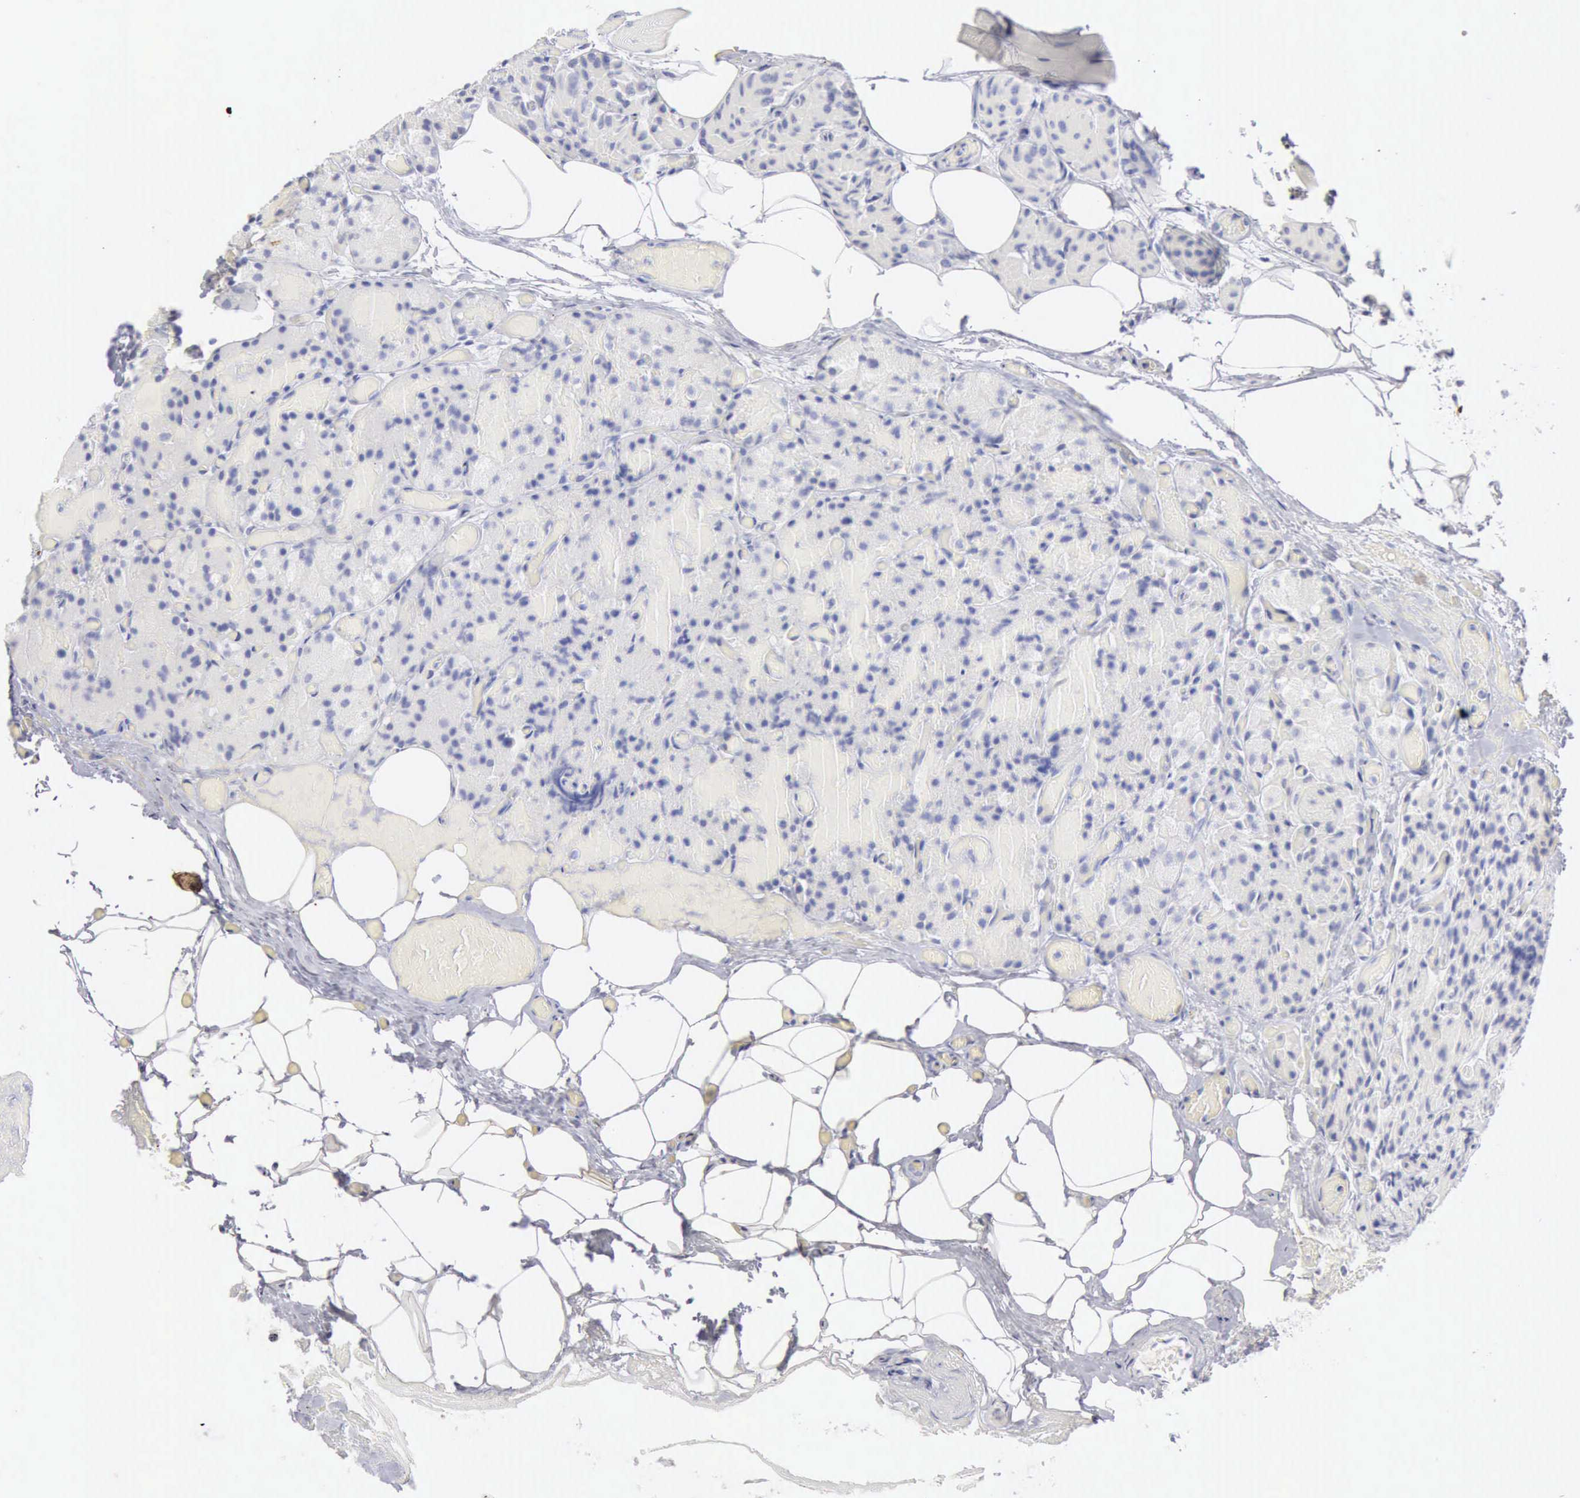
{"staining": {"intensity": "negative", "quantity": "none", "location": "none"}, "tissue": "parathyroid gland", "cell_type": "Glandular cells", "image_type": "normal", "snomed": [{"axis": "morphology", "description": "Normal tissue, NOS"}, {"axis": "topography", "description": "Skeletal muscle"}, {"axis": "topography", "description": "Parathyroid gland"}], "caption": "This image is of unremarkable parathyroid gland stained with IHC to label a protein in brown with the nuclei are counter-stained blue. There is no staining in glandular cells. The staining was performed using DAB (3,3'-diaminobenzidine) to visualize the protein expression in brown, while the nuclei were stained in blue with hematoxylin (Magnification: 20x).", "gene": "KRT10", "patient": {"sex": "female", "age": 37}}